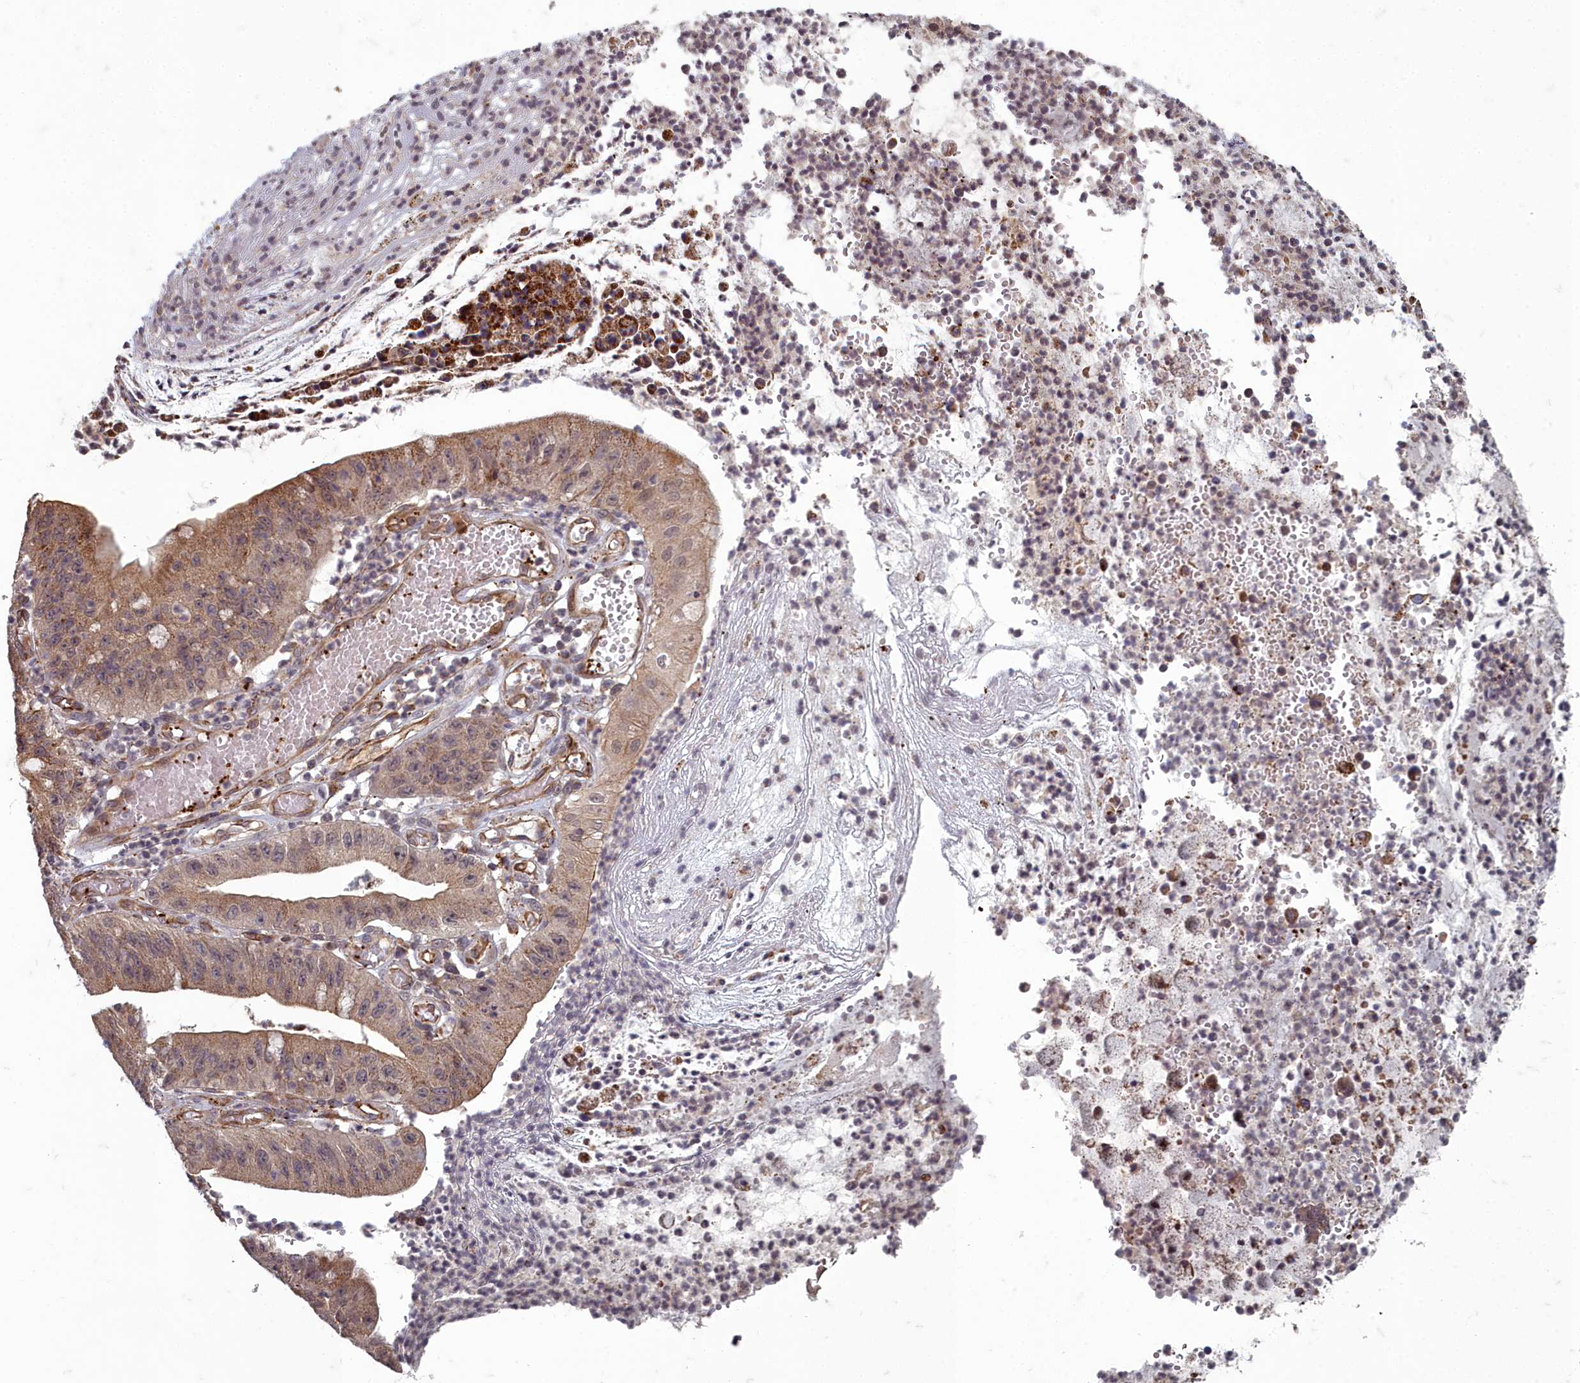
{"staining": {"intensity": "moderate", "quantity": ">75%", "location": "cytoplasmic/membranous"}, "tissue": "stomach cancer", "cell_type": "Tumor cells", "image_type": "cancer", "snomed": [{"axis": "morphology", "description": "Adenocarcinoma, NOS"}, {"axis": "topography", "description": "Stomach"}], "caption": "Immunohistochemistry histopathology image of adenocarcinoma (stomach) stained for a protein (brown), which demonstrates medium levels of moderate cytoplasmic/membranous positivity in approximately >75% of tumor cells.", "gene": "TSPYL4", "patient": {"sex": "male", "age": 59}}